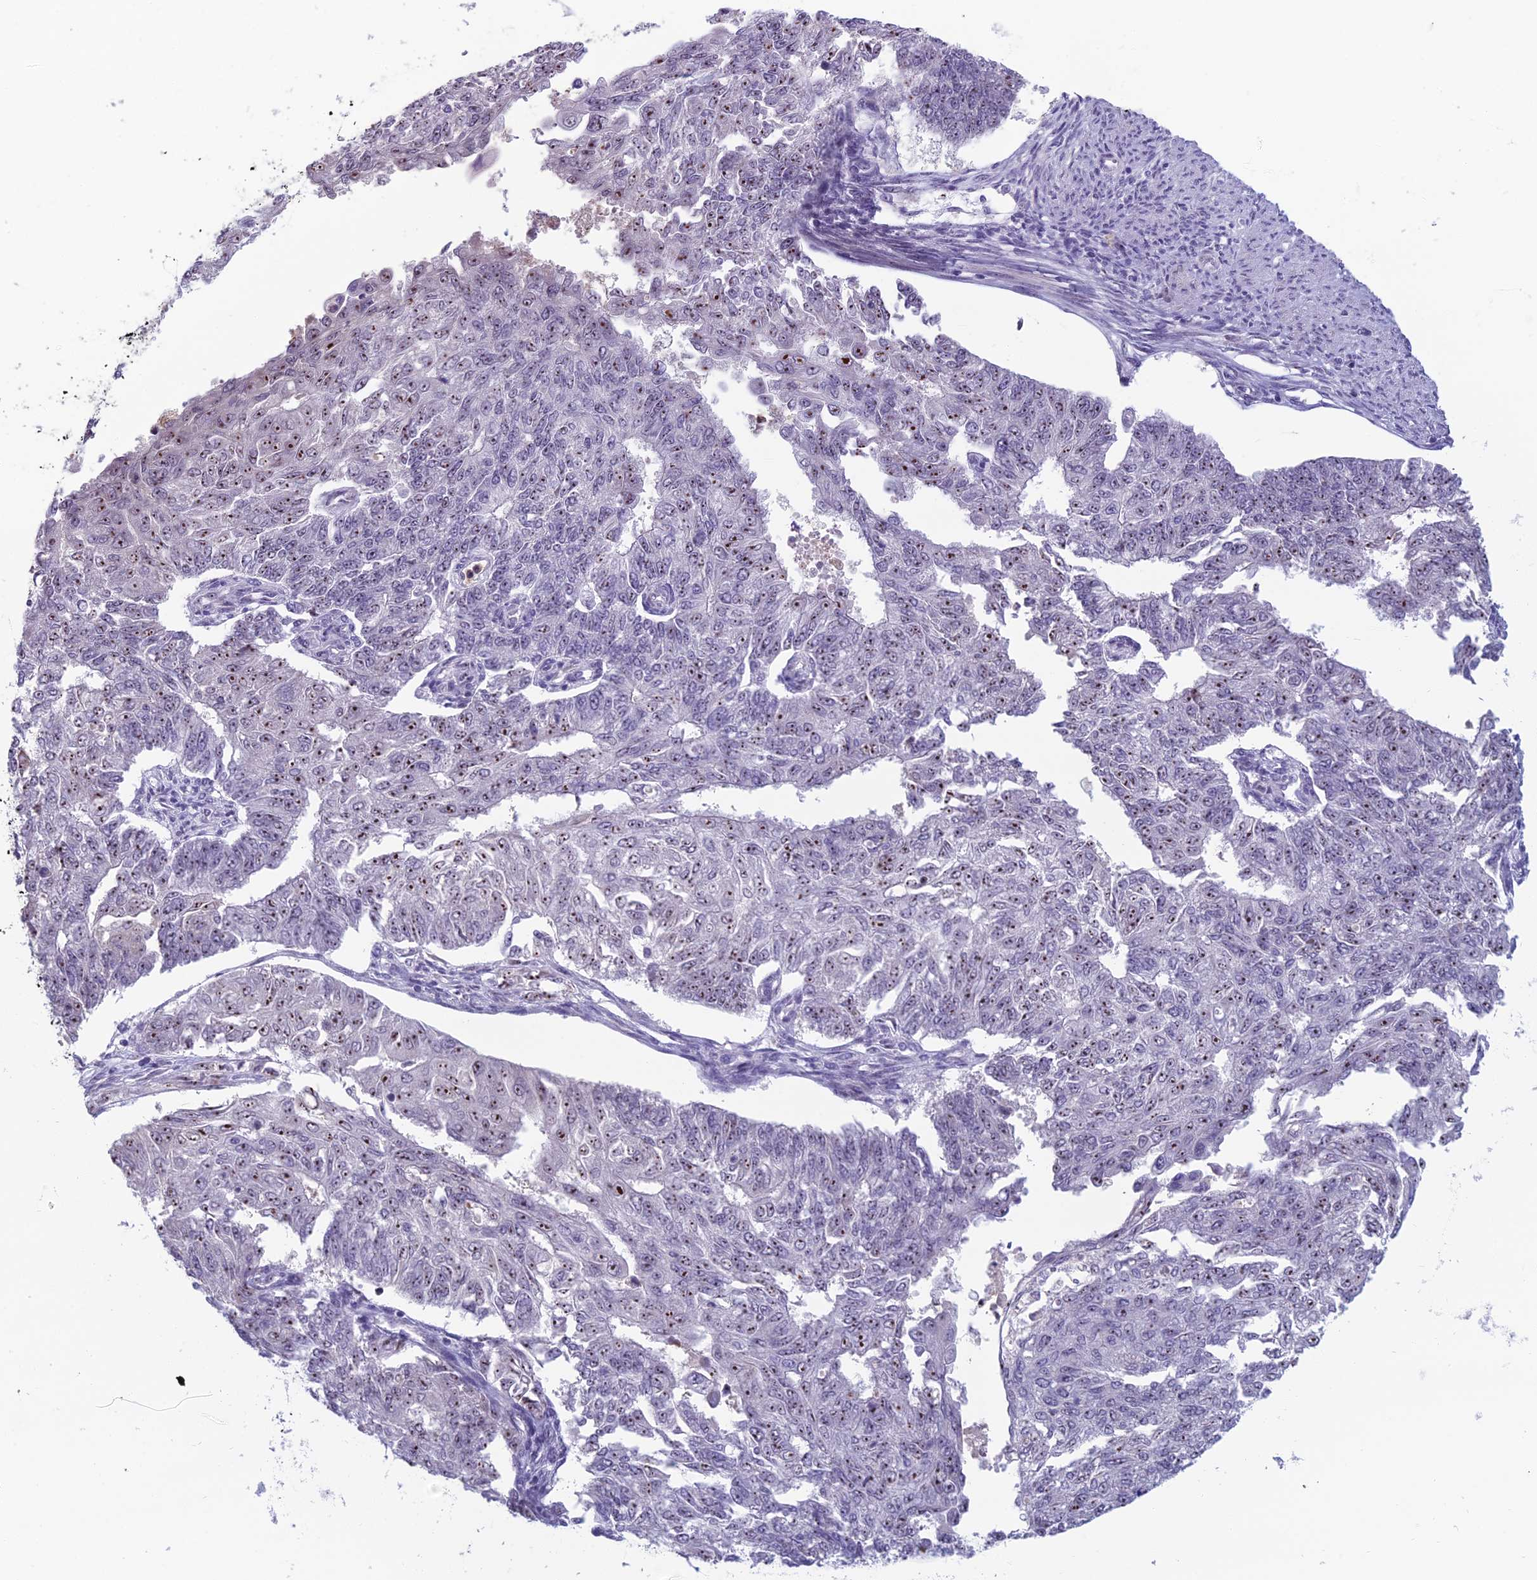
{"staining": {"intensity": "moderate", "quantity": ">75%", "location": "nuclear"}, "tissue": "endometrial cancer", "cell_type": "Tumor cells", "image_type": "cancer", "snomed": [{"axis": "morphology", "description": "Adenocarcinoma, NOS"}, {"axis": "topography", "description": "Endometrium"}], "caption": "Human endometrial adenocarcinoma stained for a protein (brown) shows moderate nuclear positive positivity in approximately >75% of tumor cells.", "gene": "NOC2L", "patient": {"sex": "female", "age": 32}}